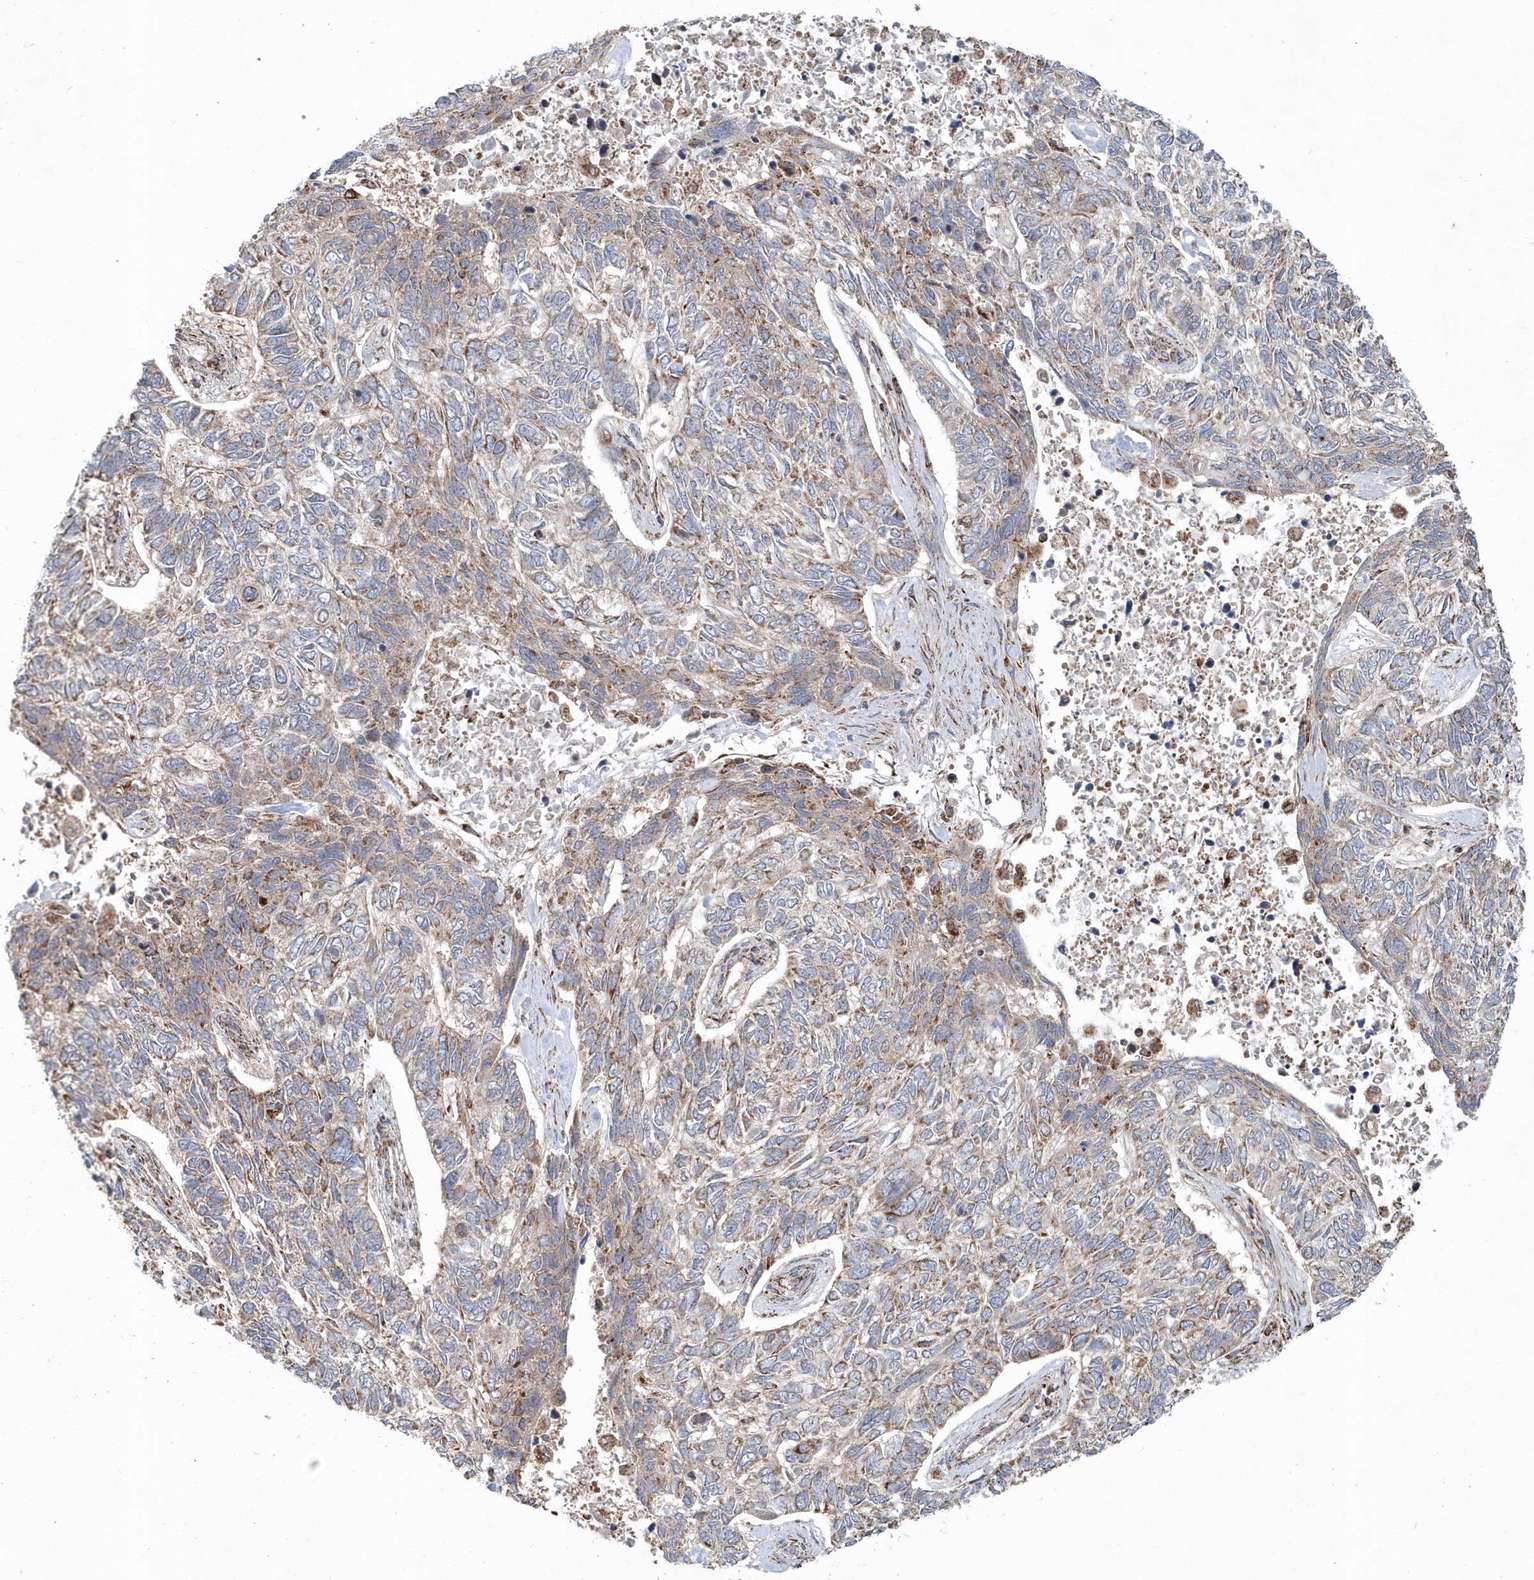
{"staining": {"intensity": "moderate", "quantity": ">75%", "location": "cytoplasmic/membranous"}, "tissue": "skin cancer", "cell_type": "Tumor cells", "image_type": "cancer", "snomed": [{"axis": "morphology", "description": "Basal cell carcinoma"}, {"axis": "topography", "description": "Skin"}], "caption": "The image demonstrates staining of skin basal cell carcinoma, revealing moderate cytoplasmic/membranous protein expression (brown color) within tumor cells.", "gene": "PPP1R7", "patient": {"sex": "female", "age": 65}}